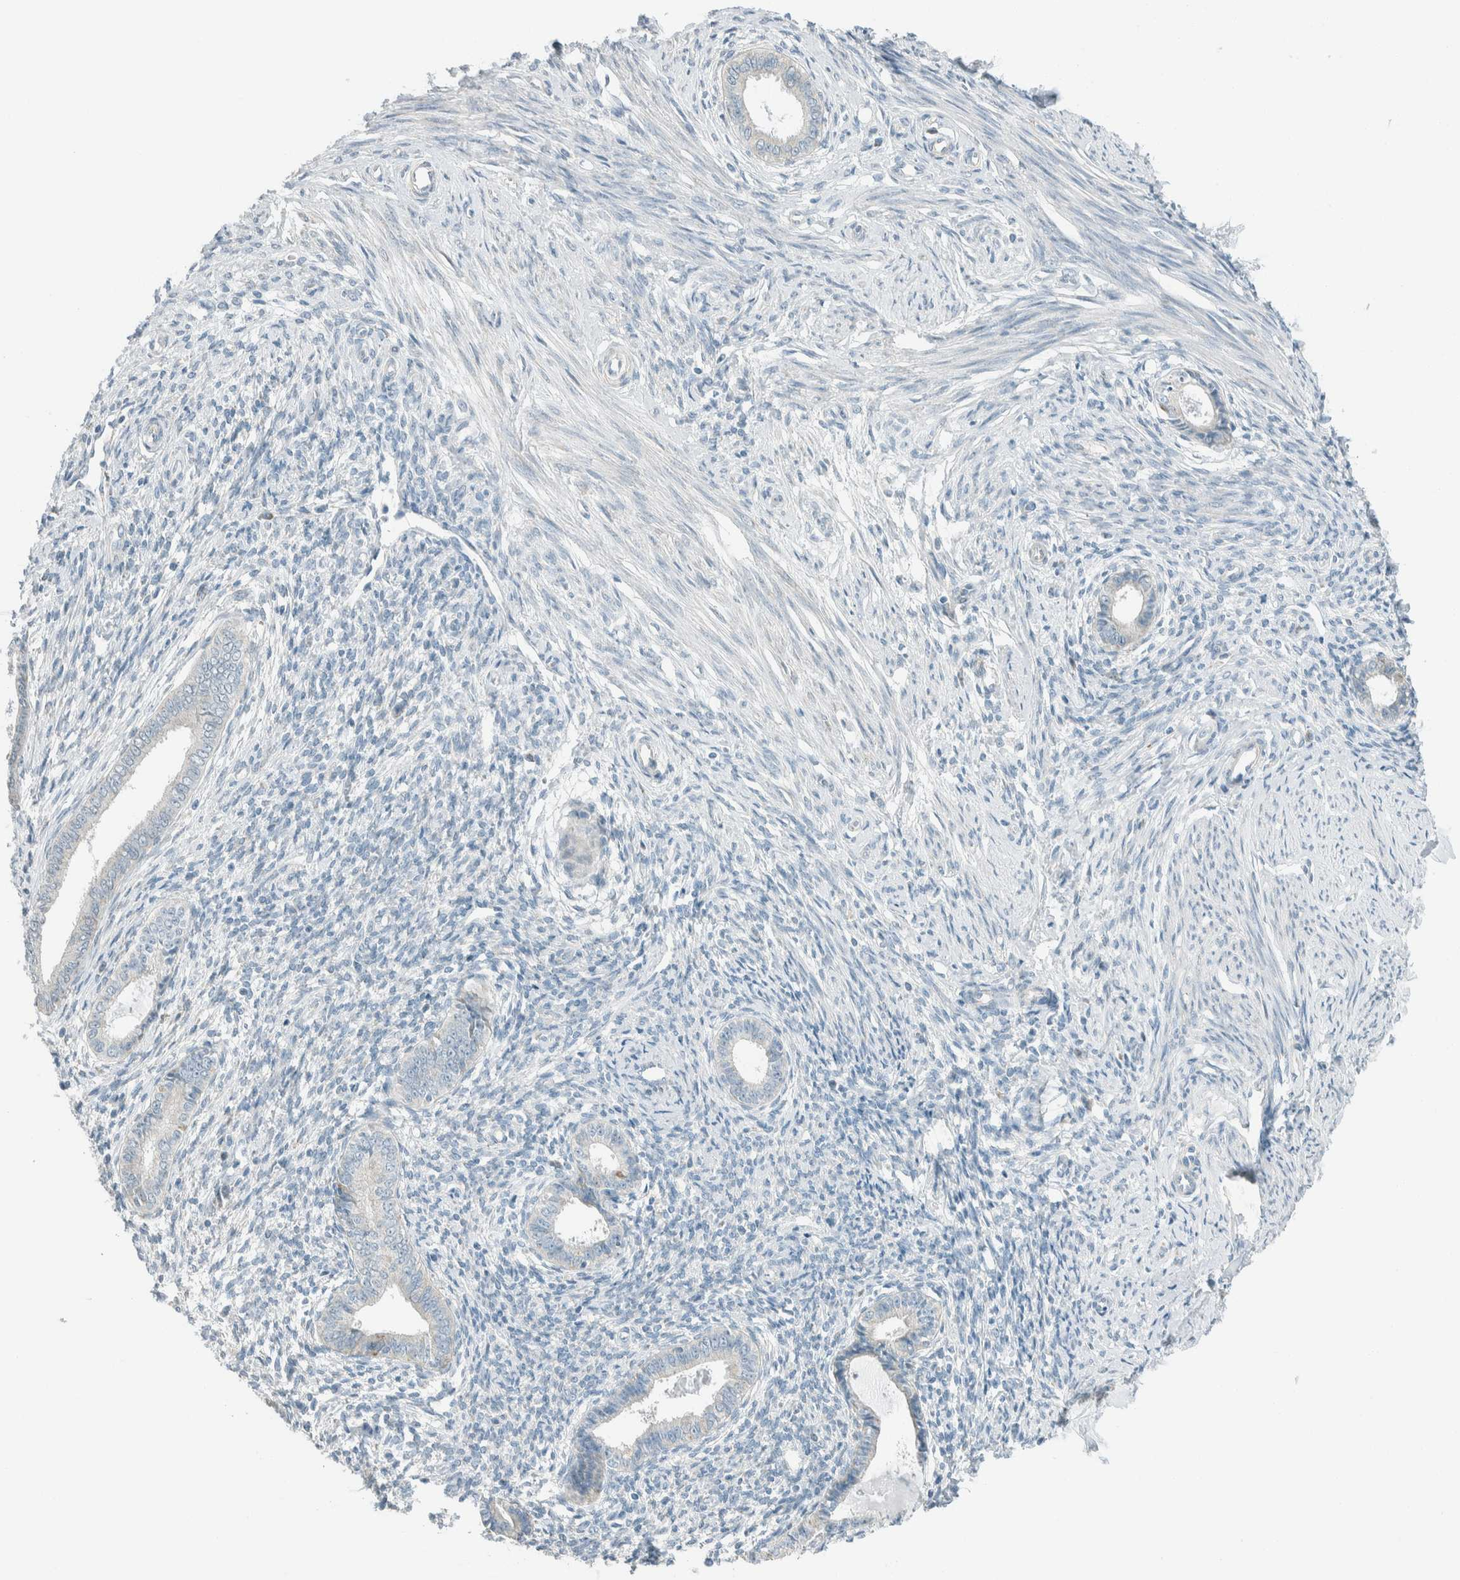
{"staining": {"intensity": "negative", "quantity": "none", "location": "none"}, "tissue": "endometrium", "cell_type": "Cells in endometrial stroma", "image_type": "normal", "snomed": [{"axis": "morphology", "description": "Normal tissue, NOS"}, {"axis": "topography", "description": "Endometrium"}], "caption": "Benign endometrium was stained to show a protein in brown. There is no significant positivity in cells in endometrial stroma. (DAB immunohistochemistry with hematoxylin counter stain).", "gene": "AARSD1", "patient": {"sex": "female", "age": 56}}